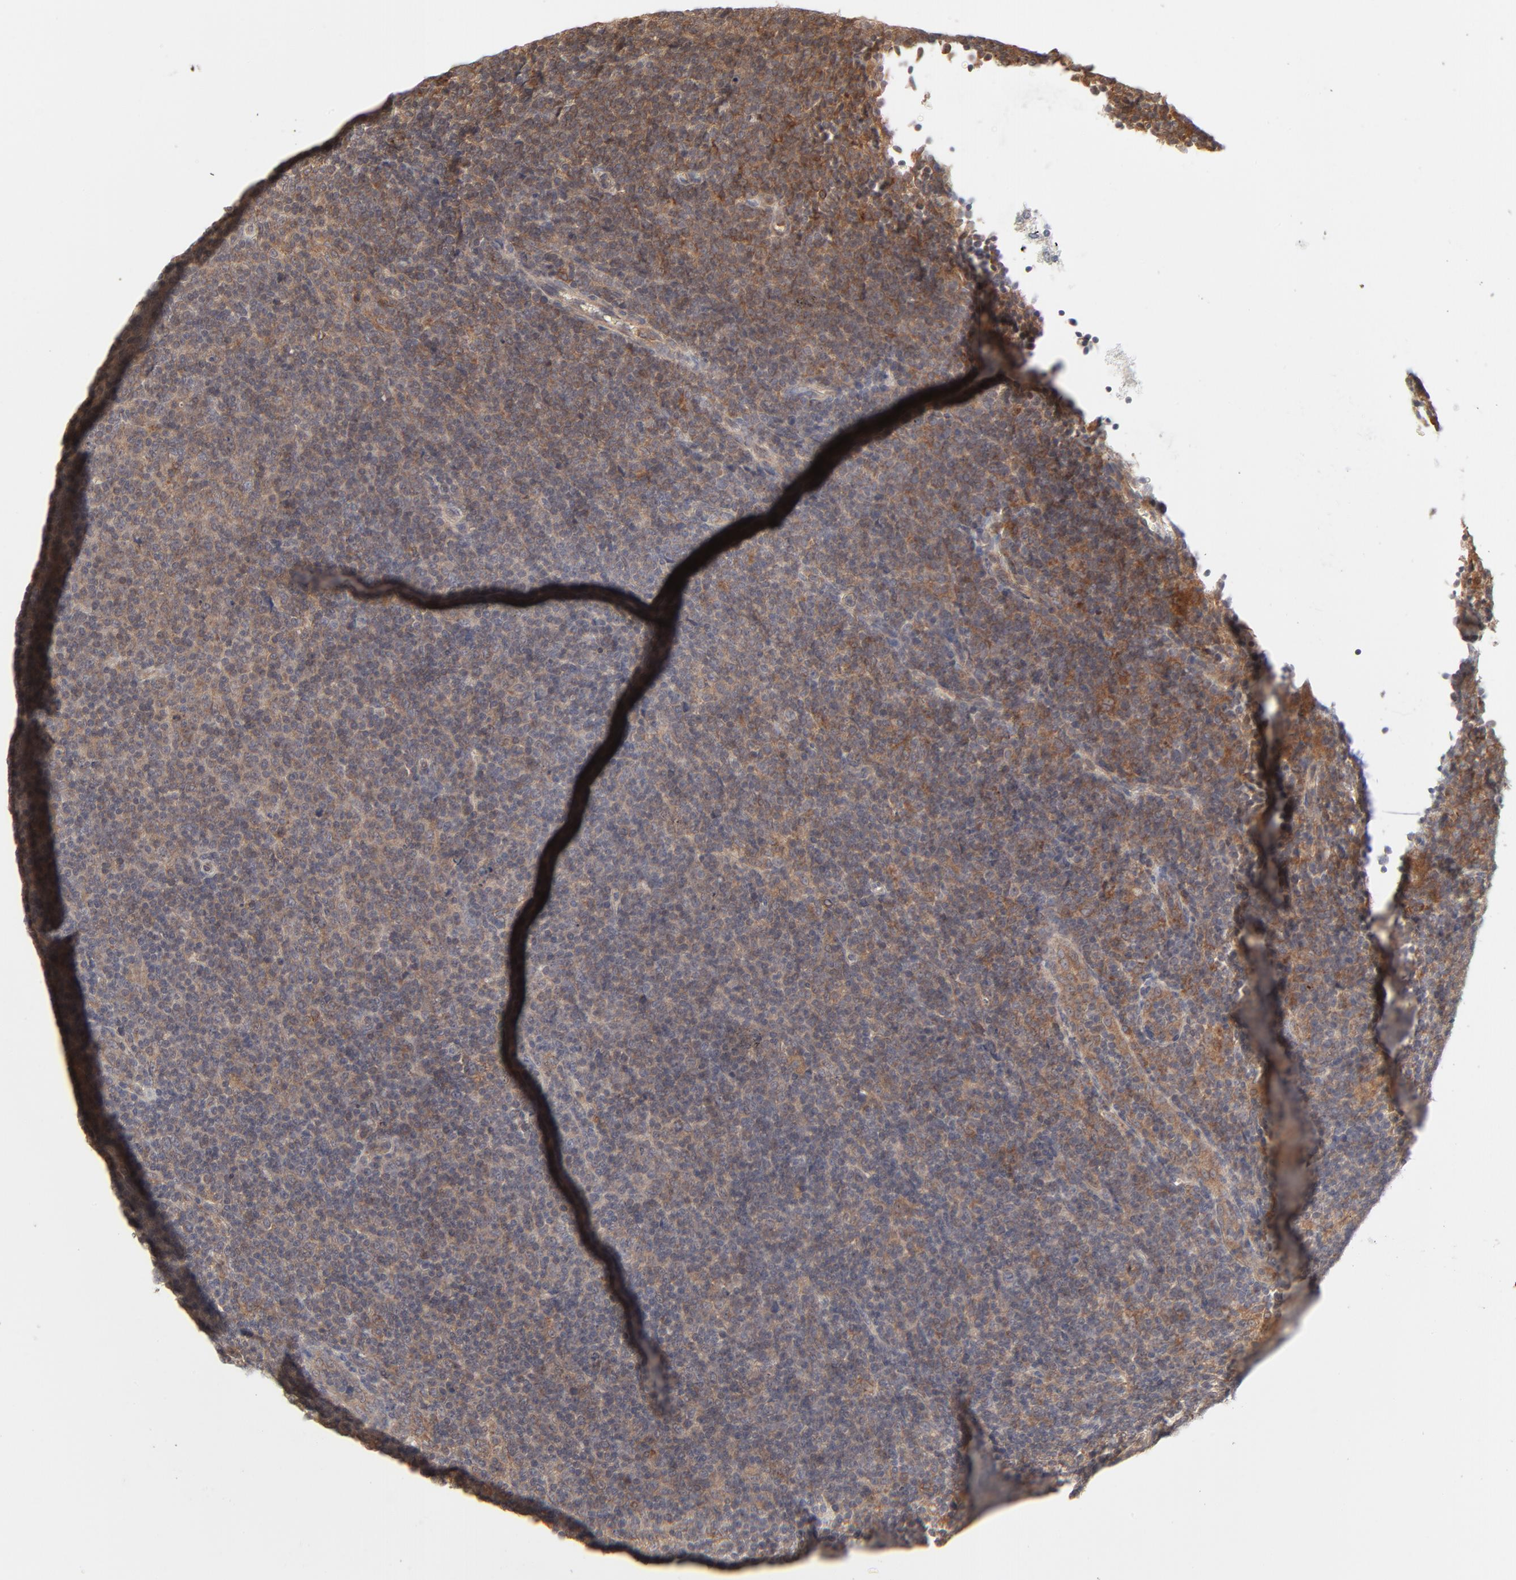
{"staining": {"intensity": "moderate", "quantity": ">75%", "location": "cytoplasmic/membranous"}, "tissue": "lymphoma", "cell_type": "Tumor cells", "image_type": "cancer", "snomed": [{"axis": "morphology", "description": "Malignant lymphoma, non-Hodgkin's type, Low grade"}, {"axis": "topography", "description": "Lymph node"}], "caption": "Low-grade malignant lymphoma, non-Hodgkin's type was stained to show a protein in brown. There is medium levels of moderate cytoplasmic/membranous expression in about >75% of tumor cells. (DAB = brown stain, brightfield microscopy at high magnification).", "gene": "RAB5C", "patient": {"sex": "male", "age": 70}}